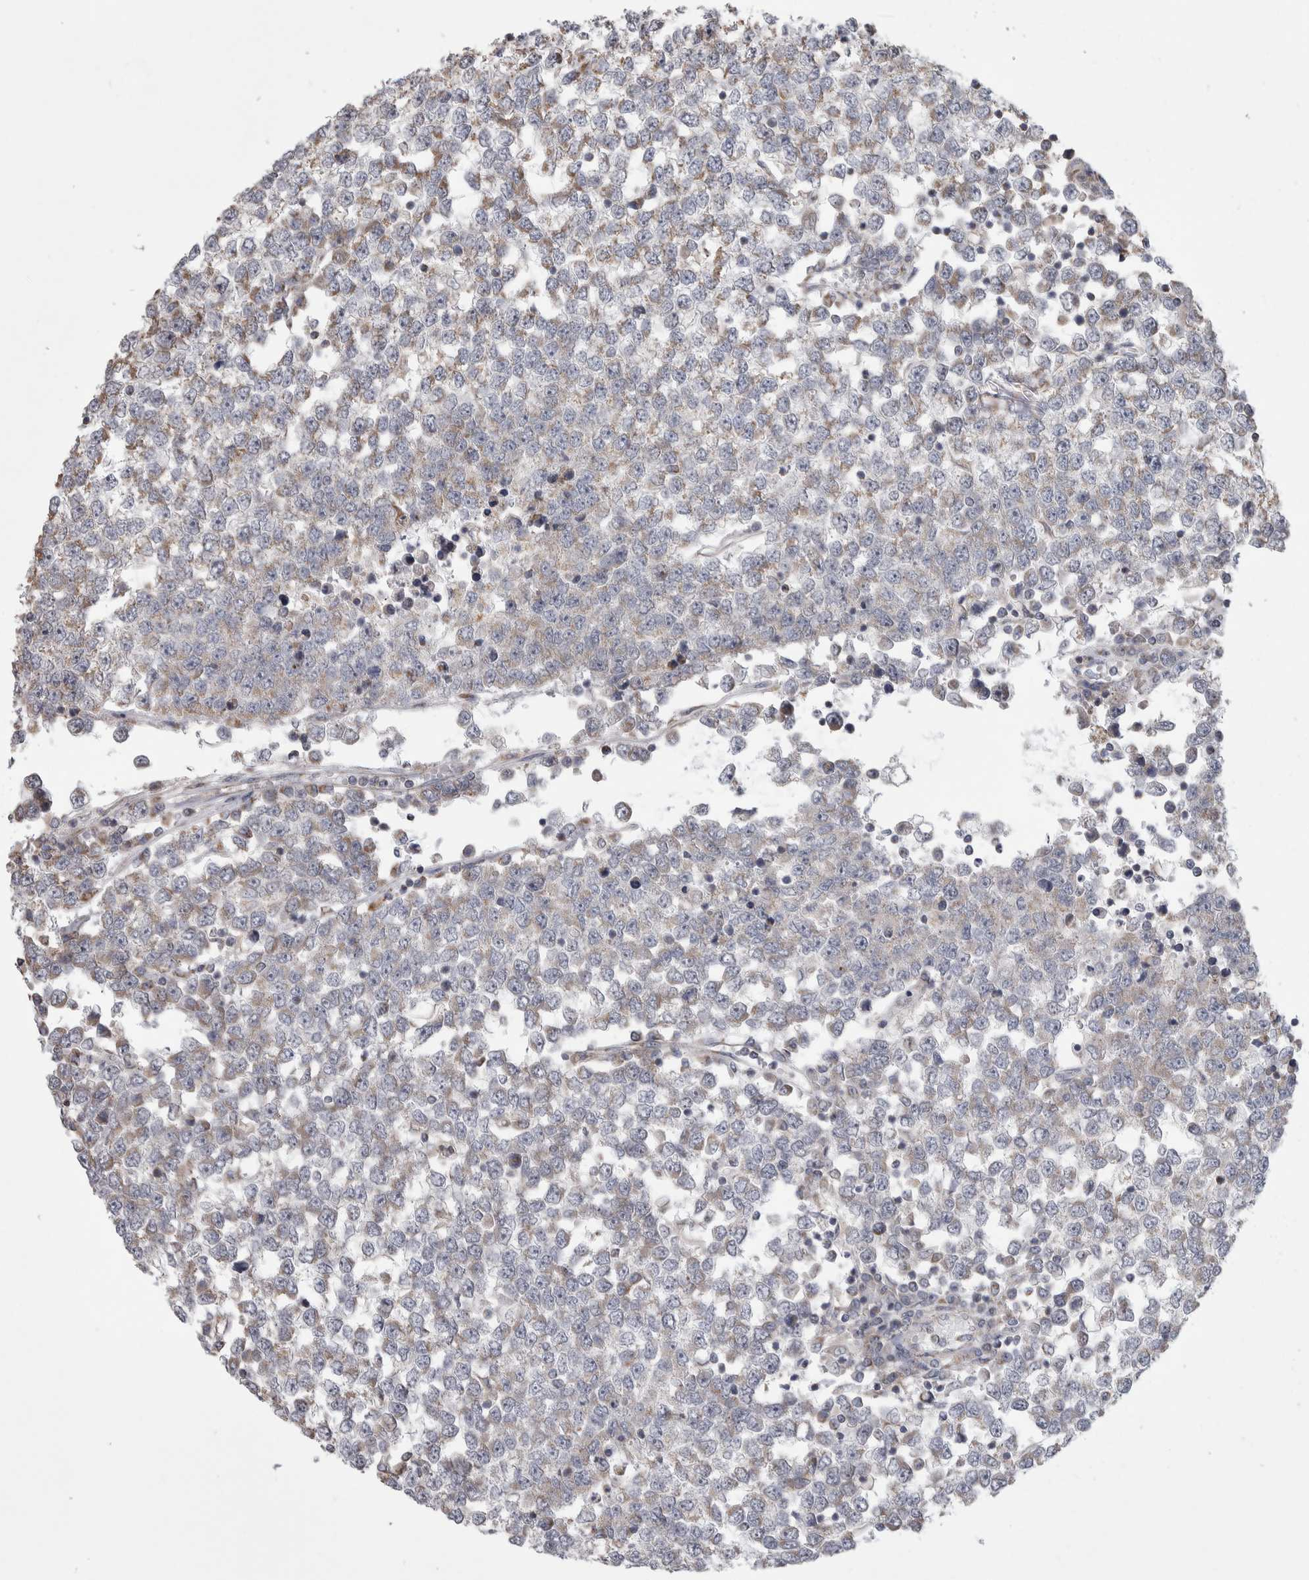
{"staining": {"intensity": "weak", "quantity": "<25%", "location": "cytoplasmic/membranous"}, "tissue": "testis cancer", "cell_type": "Tumor cells", "image_type": "cancer", "snomed": [{"axis": "morphology", "description": "Seminoma, NOS"}, {"axis": "topography", "description": "Testis"}], "caption": "The immunohistochemistry image has no significant positivity in tumor cells of testis seminoma tissue.", "gene": "SCO1", "patient": {"sex": "male", "age": 65}}